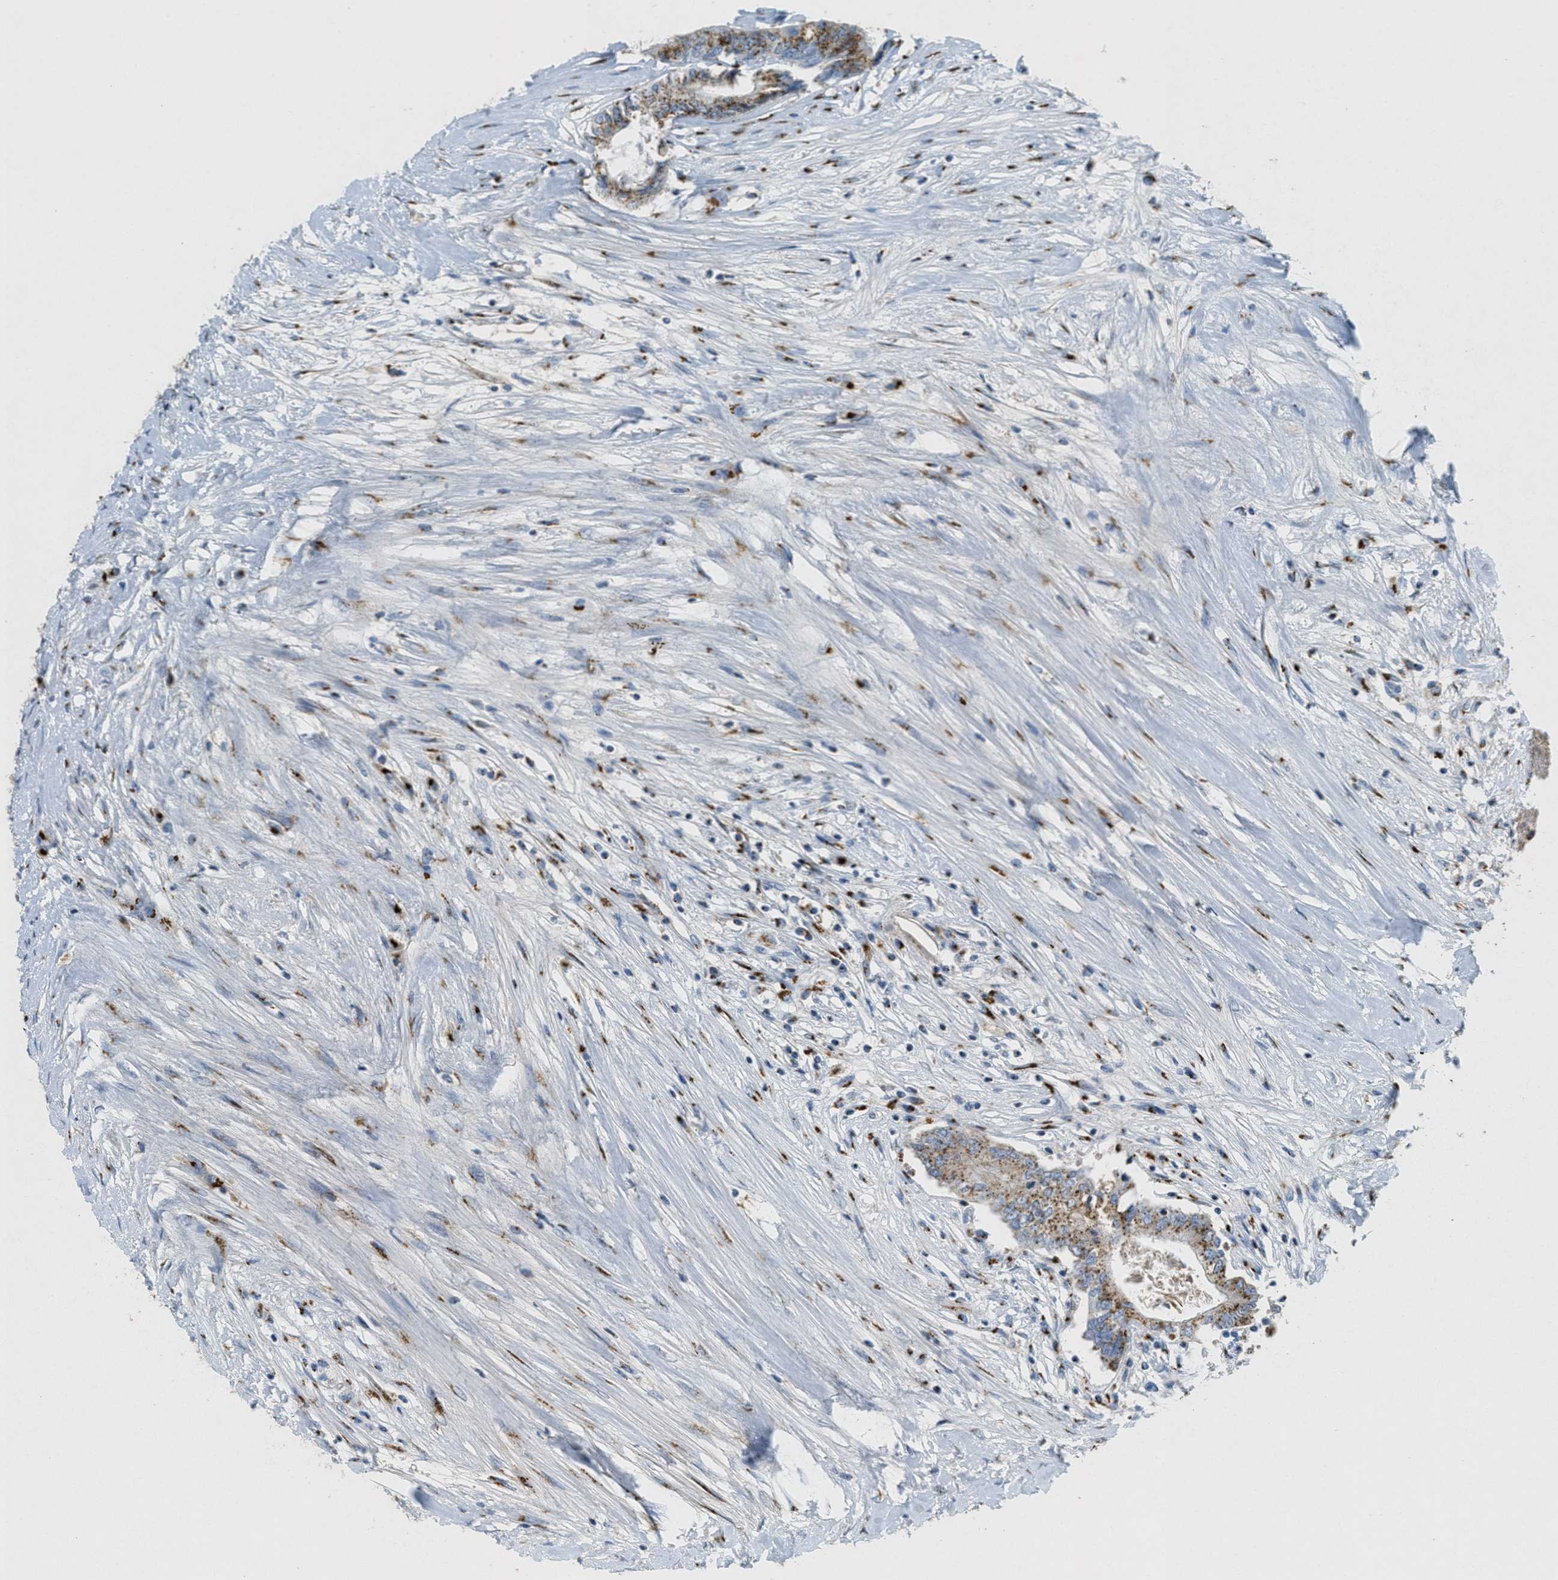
{"staining": {"intensity": "moderate", "quantity": ">75%", "location": "cytoplasmic/membranous"}, "tissue": "colorectal cancer", "cell_type": "Tumor cells", "image_type": "cancer", "snomed": [{"axis": "morphology", "description": "Adenocarcinoma, NOS"}, {"axis": "topography", "description": "Rectum"}], "caption": "This is a histology image of immunohistochemistry (IHC) staining of colorectal cancer (adenocarcinoma), which shows moderate expression in the cytoplasmic/membranous of tumor cells.", "gene": "ENTPD4", "patient": {"sex": "male", "age": 63}}